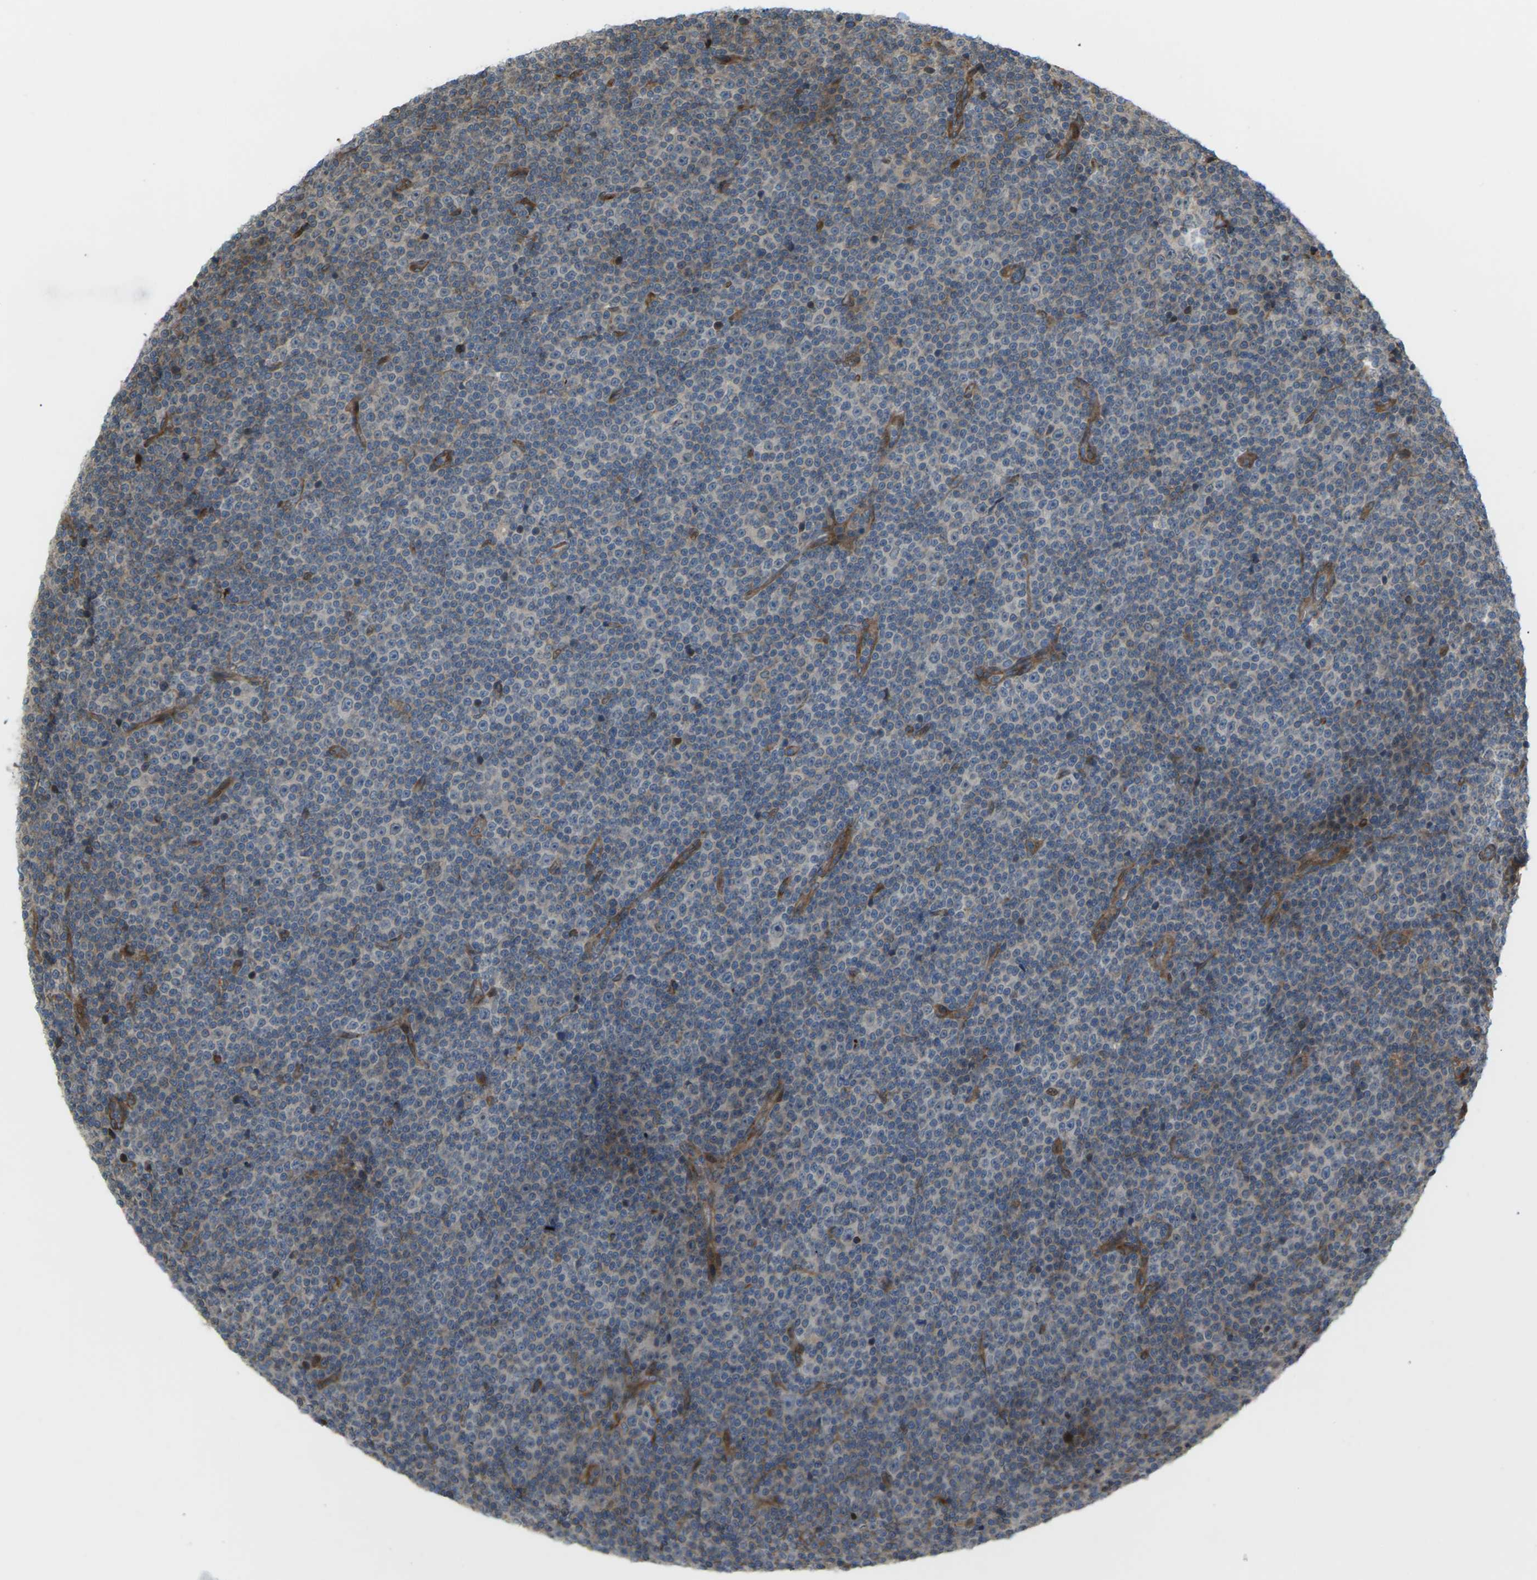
{"staining": {"intensity": "moderate", "quantity": "<25%", "location": "cytoplasmic/membranous"}, "tissue": "lymphoma", "cell_type": "Tumor cells", "image_type": "cancer", "snomed": [{"axis": "morphology", "description": "Malignant lymphoma, non-Hodgkin's type, Low grade"}, {"axis": "topography", "description": "Lymph node"}], "caption": "There is low levels of moderate cytoplasmic/membranous positivity in tumor cells of low-grade malignant lymphoma, non-Hodgkin's type, as demonstrated by immunohistochemical staining (brown color).", "gene": "ROBO1", "patient": {"sex": "female", "age": 67}}